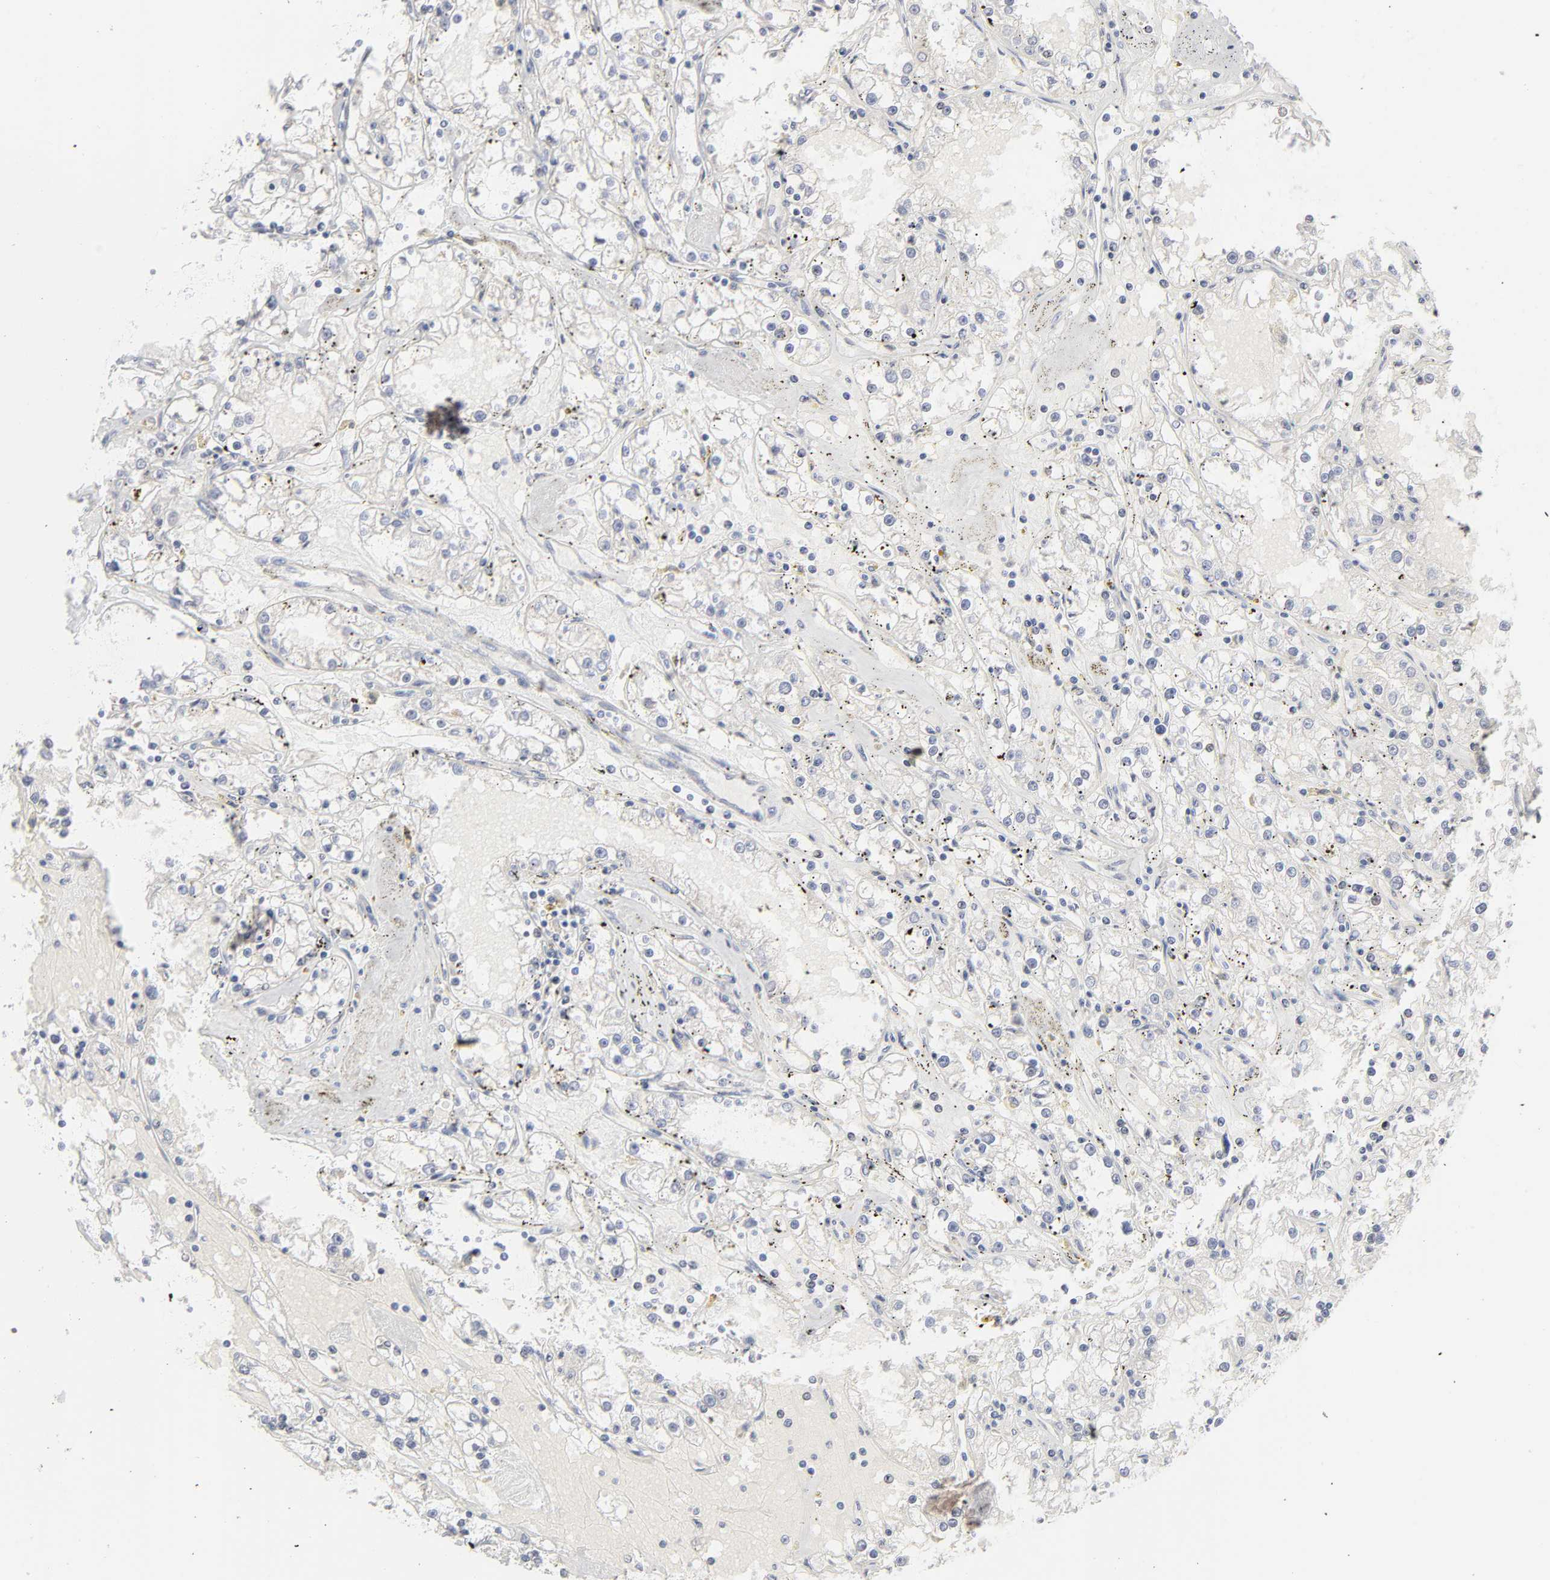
{"staining": {"intensity": "weak", "quantity": "<25%", "location": "cytoplasmic/membranous"}, "tissue": "renal cancer", "cell_type": "Tumor cells", "image_type": "cancer", "snomed": [{"axis": "morphology", "description": "Adenocarcinoma, NOS"}, {"axis": "topography", "description": "Kidney"}], "caption": "This image is of renal cancer (adenocarcinoma) stained with immunohistochemistry (IHC) to label a protein in brown with the nuclei are counter-stained blue. There is no positivity in tumor cells.", "gene": "DNAL4", "patient": {"sex": "male", "age": 56}}